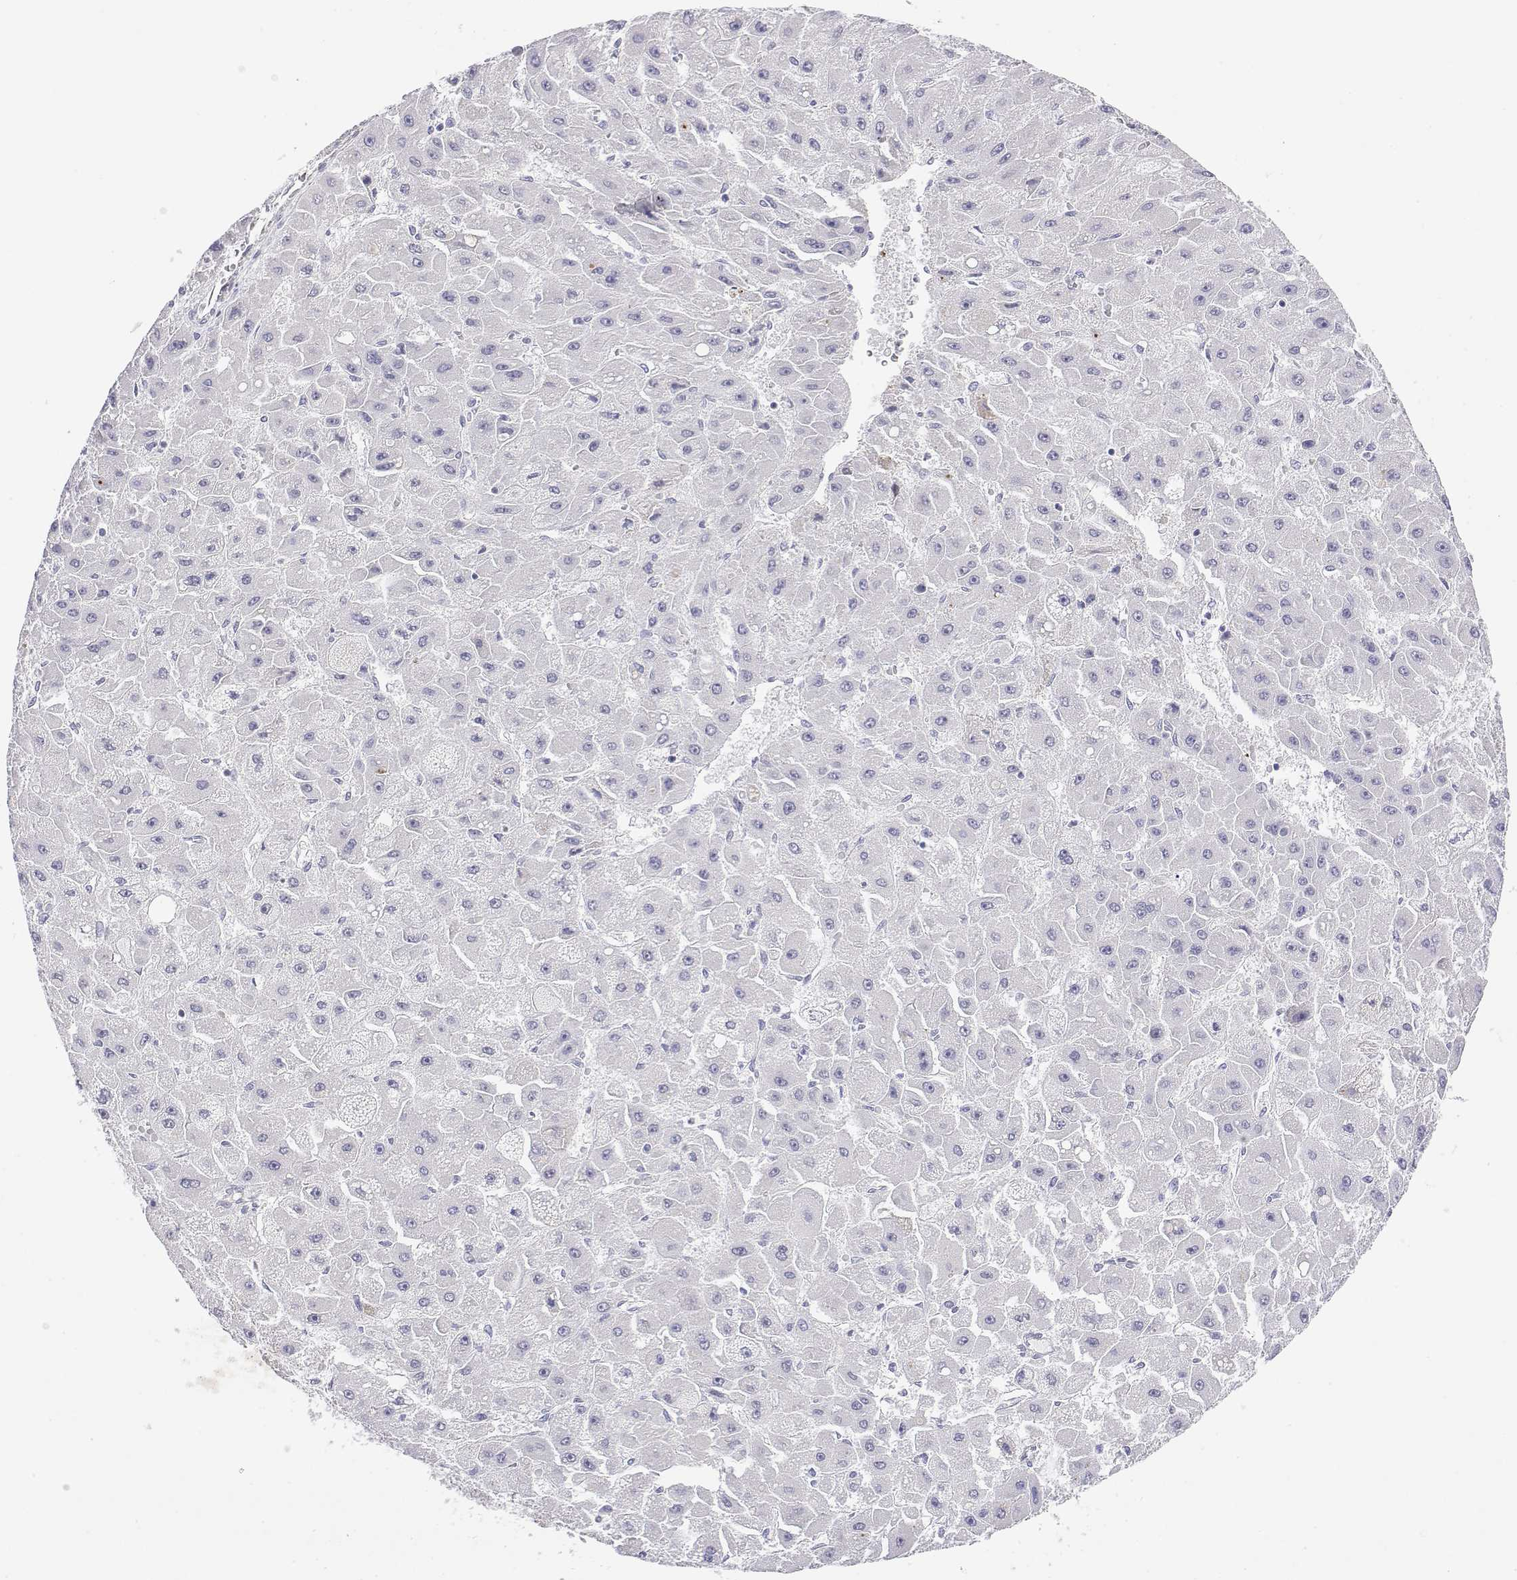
{"staining": {"intensity": "negative", "quantity": "none", "location": "none"}, "tissue": "liver cancer", "cell_type": "Tumor cells", "image_type": "cancer", "snomed": [{"axis": "morphology", "description": "Carcinoma, Hepatocellular, NOS"}, {"axis": "topography", "description": "Liver"}], "caption": "Immunohistochemical staining of human liver hepatocellular carcinoma demonstrates no significant positivity in tumor cells.", "gene": "GGACT", "patient": {"sex": "female", "age": 25}}